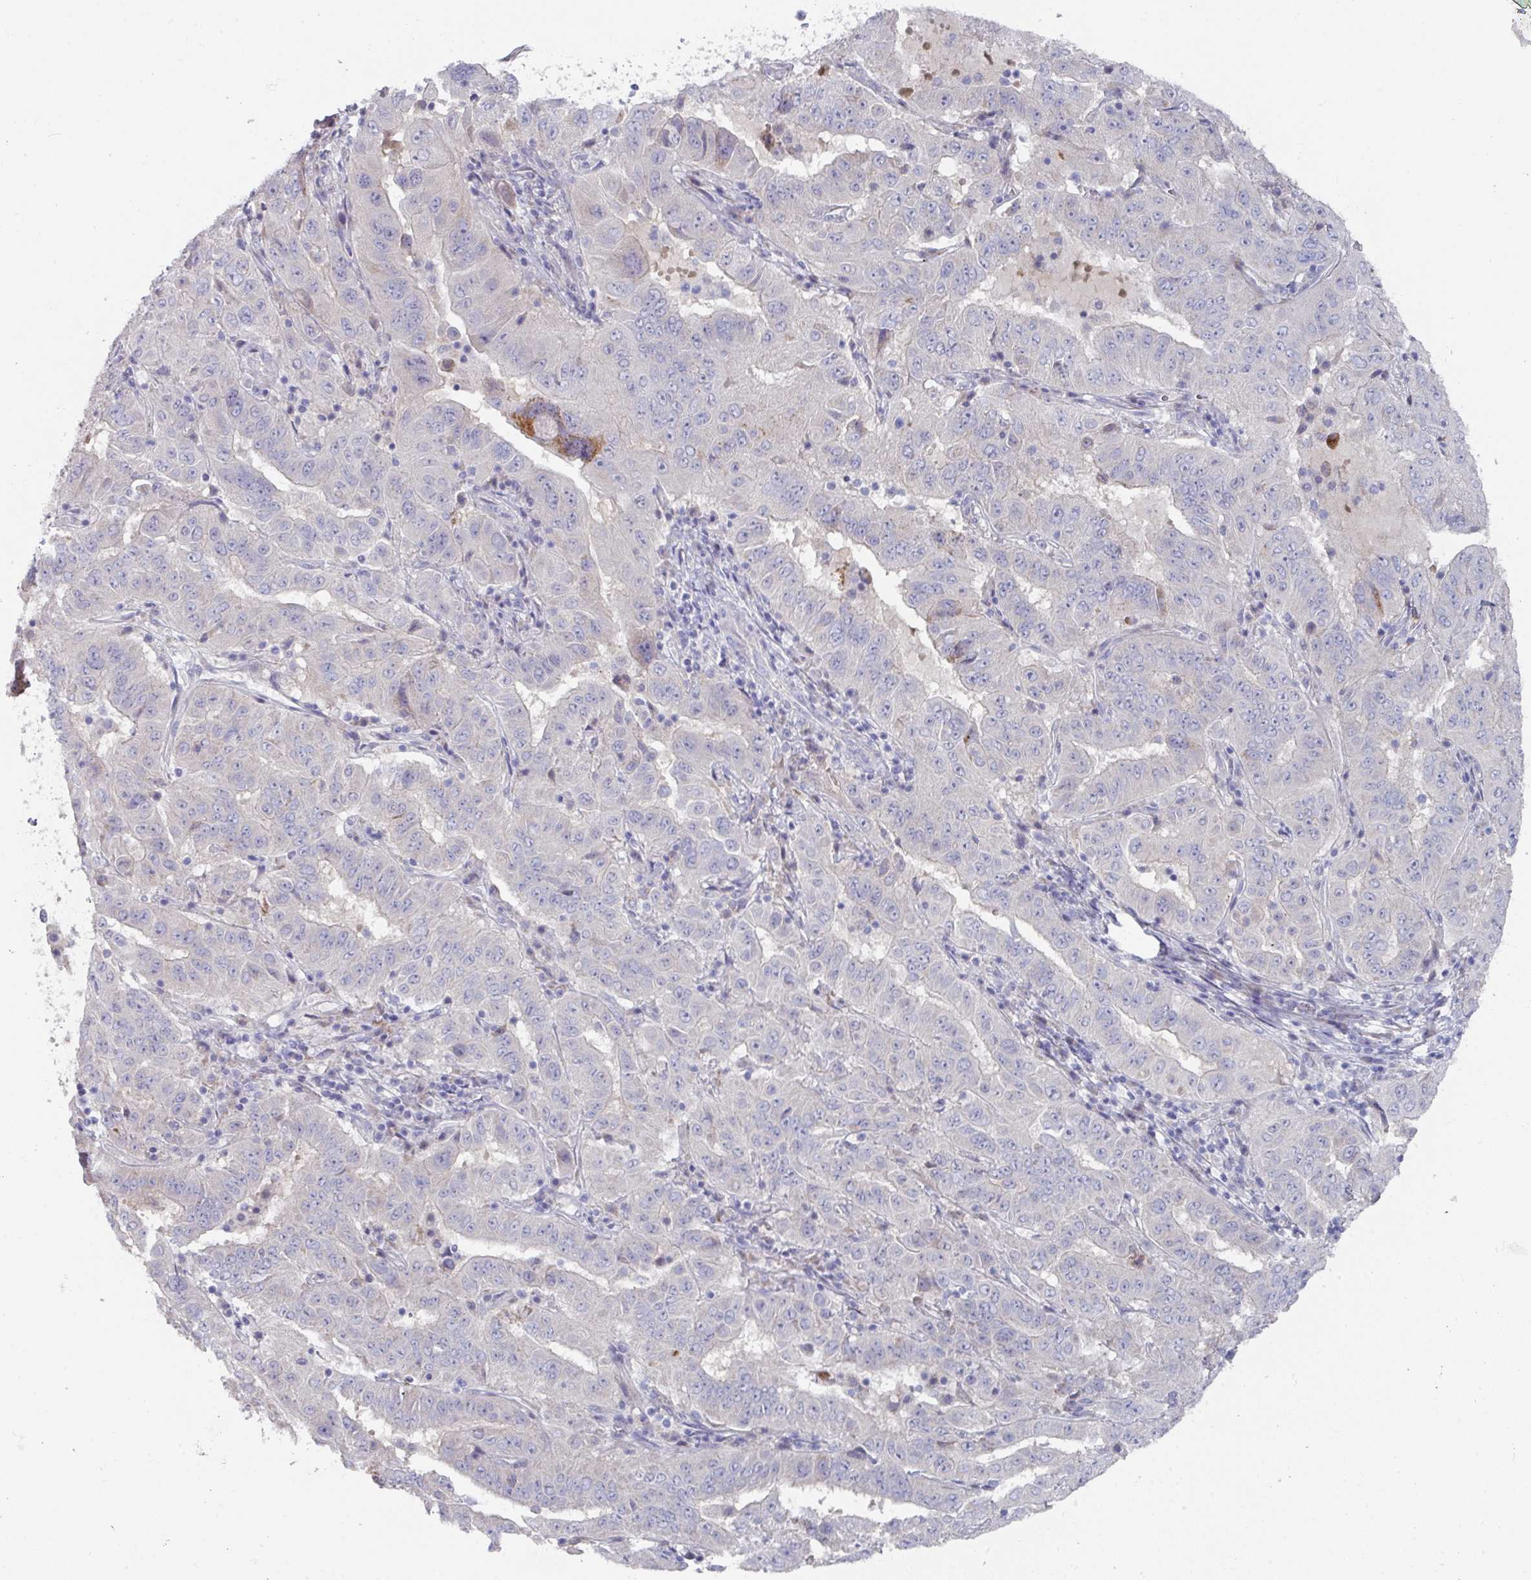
{"staining": {"intensity": "negative", "quantity": "none", "location": "none"}, "tissue": "pancreatic cancer", "cell_type": "Tumor cells", "image_type": "cancer", "snomed": [{"axis": "morphology", "description": "Adenocarcinoma, NOS"}, {"axis": "topography", "description": "Pancreas"}], "caption": "Pancreatic adenocarcinoma stained for a protein using immunohistochemistry displays no positivity tumor cells.", "gene": "NT5C1A", "patient": {"sex": "male", "age": 63}}